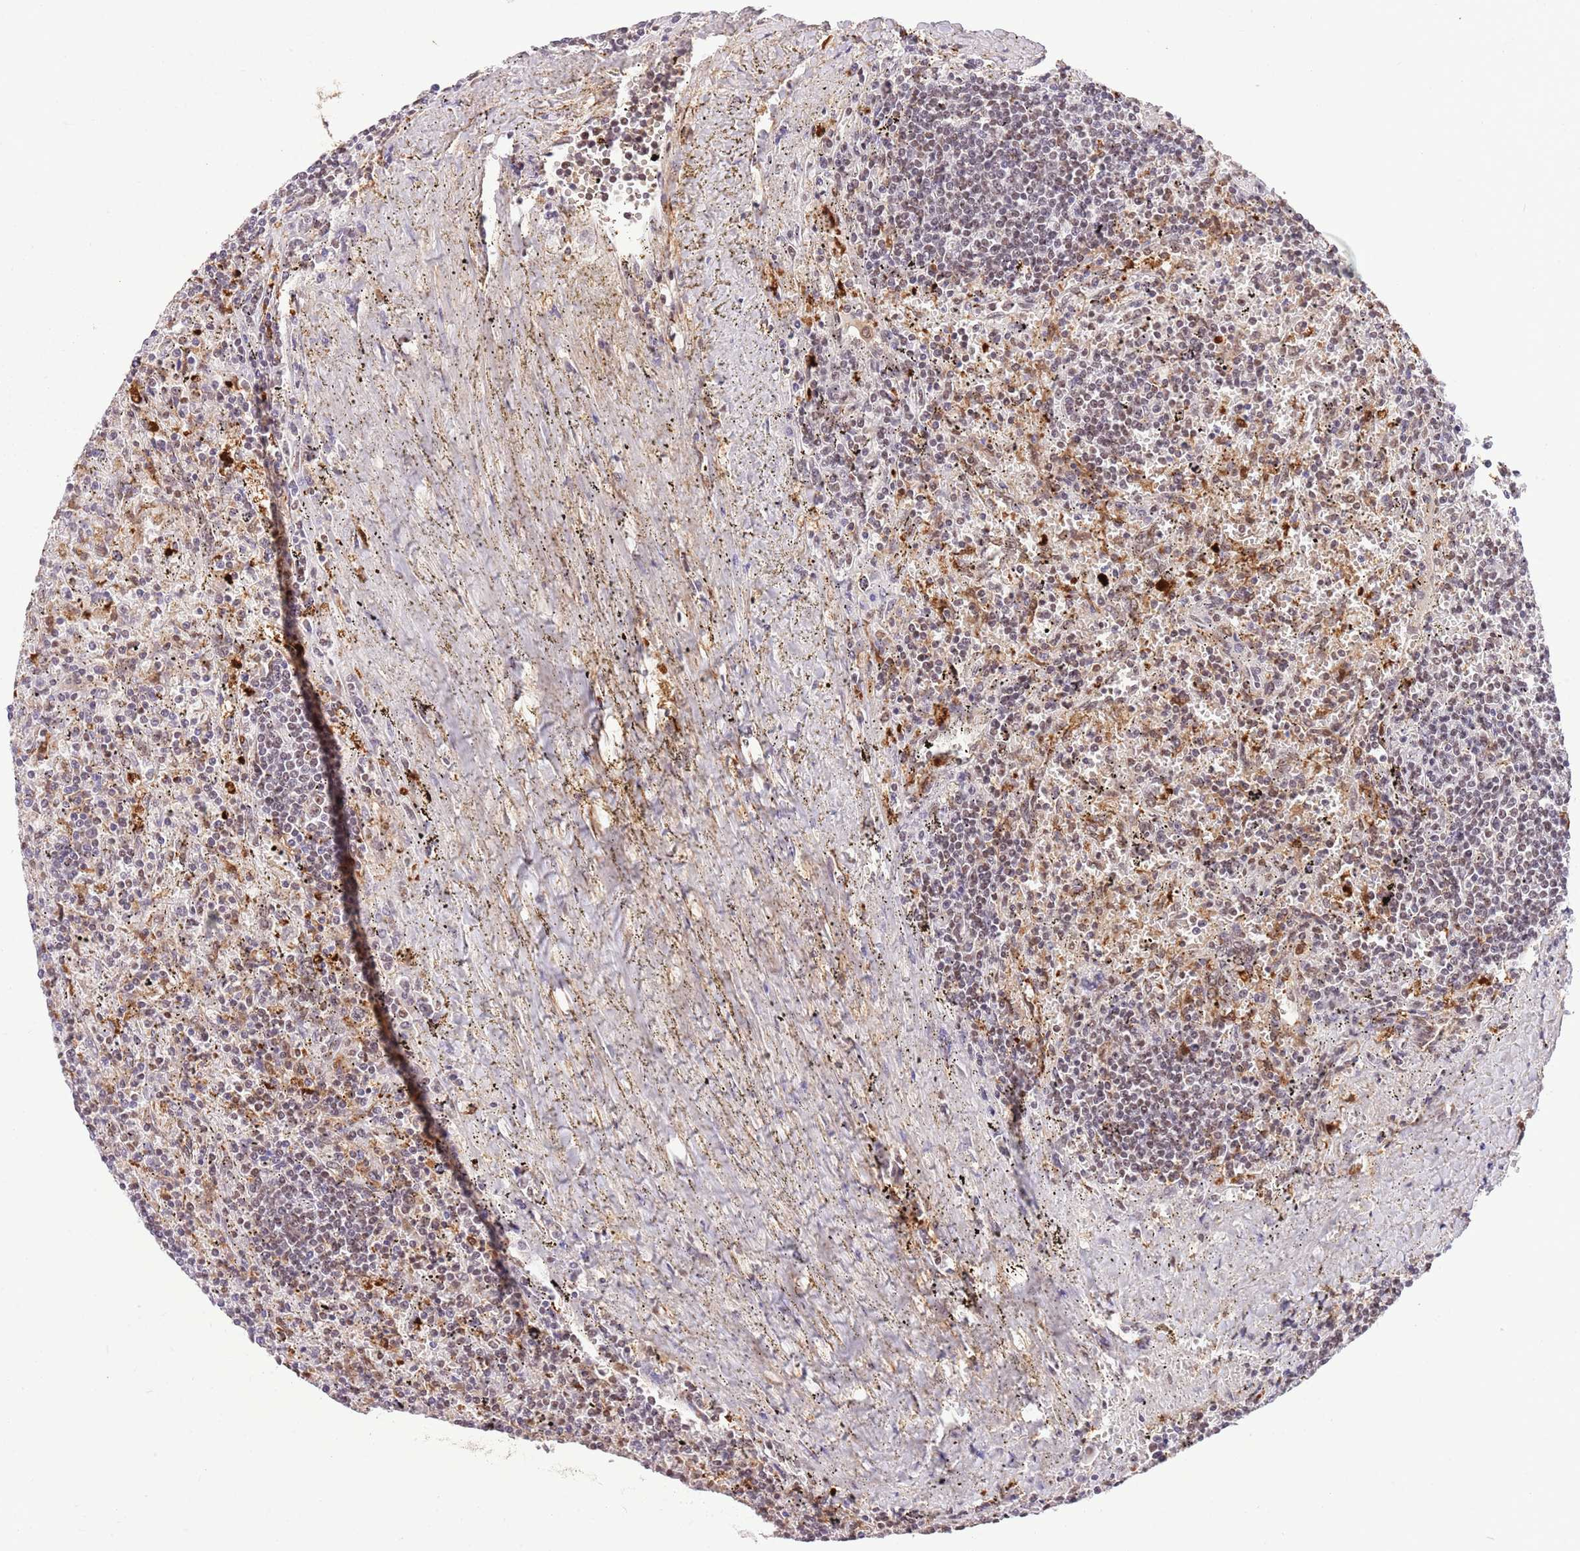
{"staining": {"intensity": "weak", "quantity": "<25%", "location": "nuclear"}, "tissue": "lymphoma", "cell_type": "Tumor cells", "image_type": "cancer", "snomed": [{"axis": "morphology", "description": "Malignant lymphoma, non-Hodgkin's type, Low grade"}, {"axis": "topography", "description": "Spleen"}], "caption": "This is a image of immunohistochemistry (IHC) staining of malignant lymphoma, non-Hodgkin's type (low-grade), which shows no positivity in tumor cells.", "gene": "TRIM32", "patient": {"sex": "male", "age": 76}}